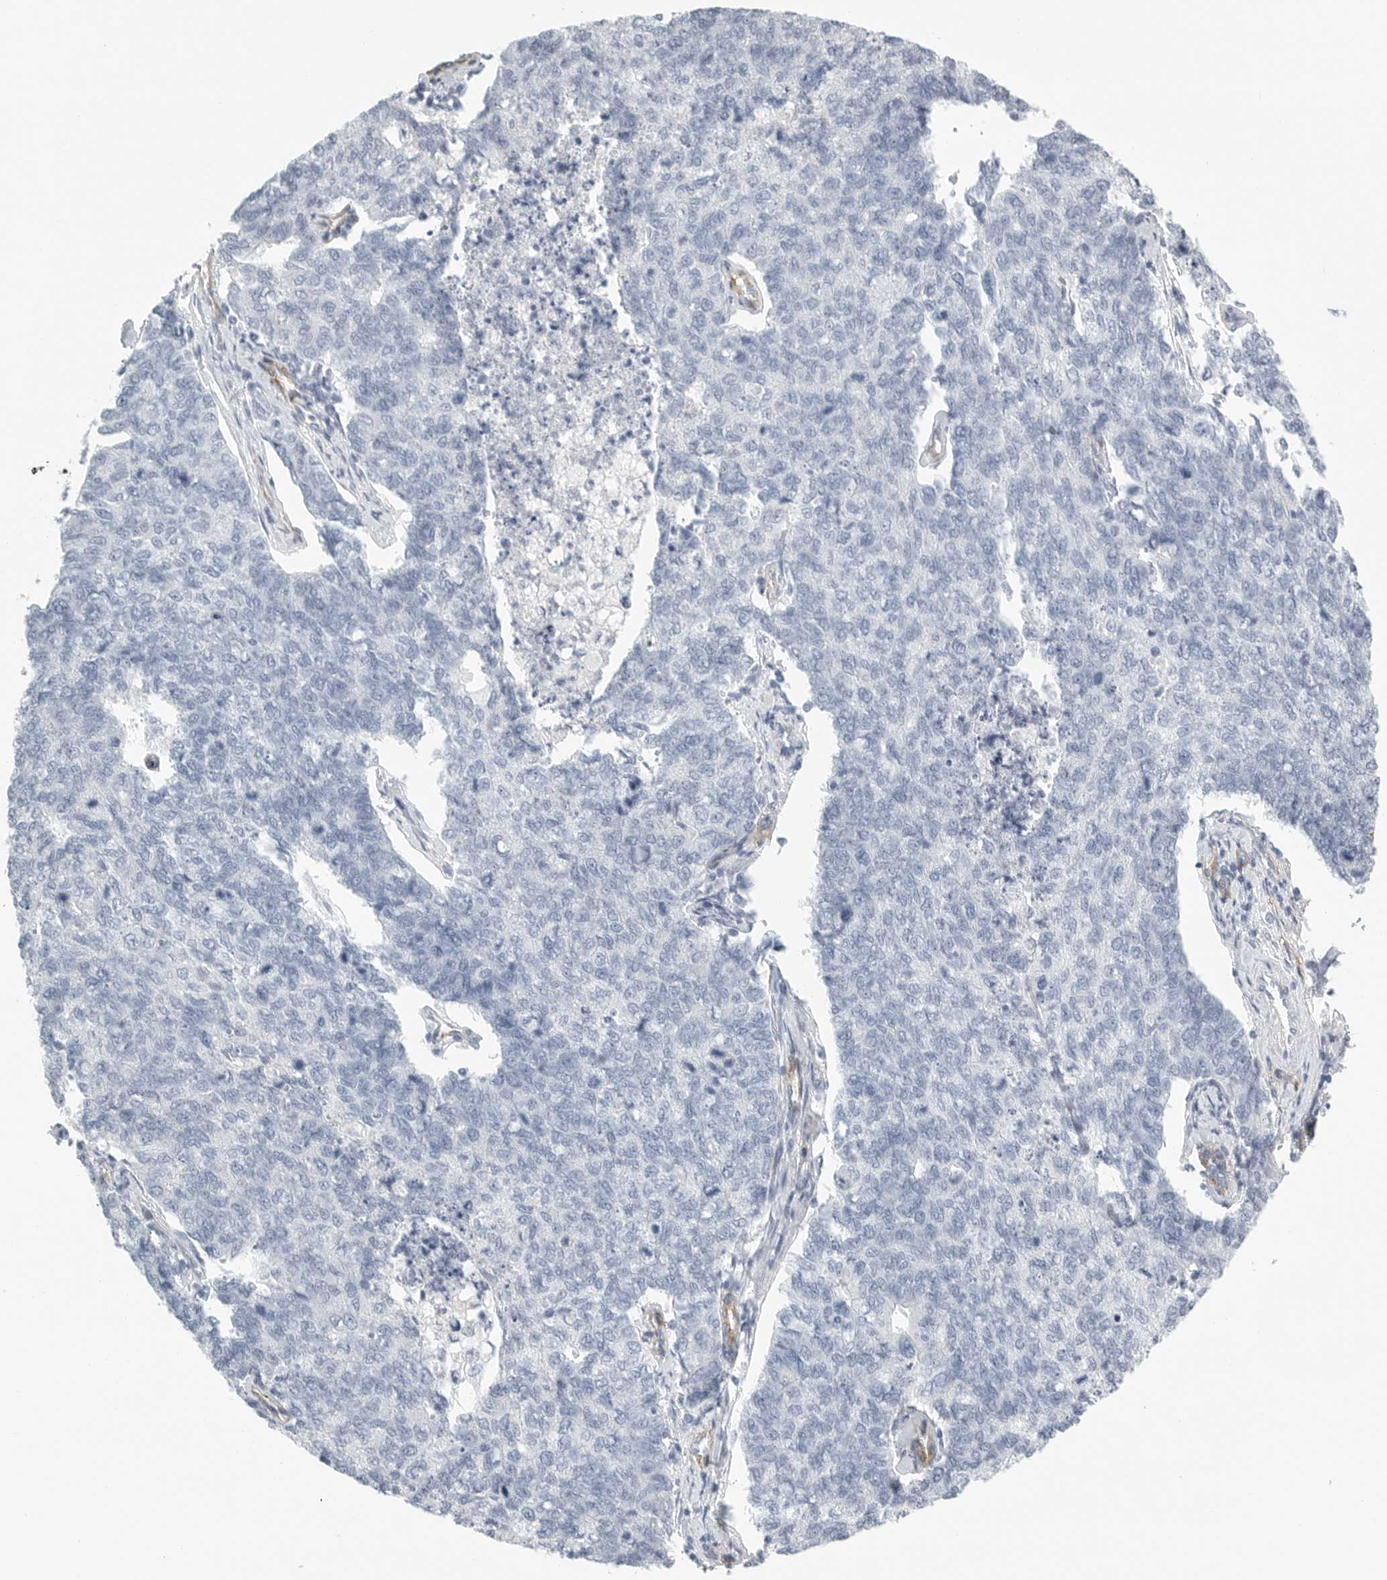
{"staining": {"intensity": "negative", "quantity": "none", "location": "none"}, "tissue": "cervical cancer", "cell_type": "Tumor cells", "image_type": "cancer", "snomed": [{"axis": "morphology", "description": "Squamous cell carcinoma, NOS"}, {"axis": "topography", "description": "Cervix"}], "caption": "DAB (3,3'-diaminobenzidine) immunohistochemical staining of human cervical squamous cell carcinoma reveals no significant staining in tumor cells.", "gene": "TNR", "patient": {"sex": "female", "age": 63}}